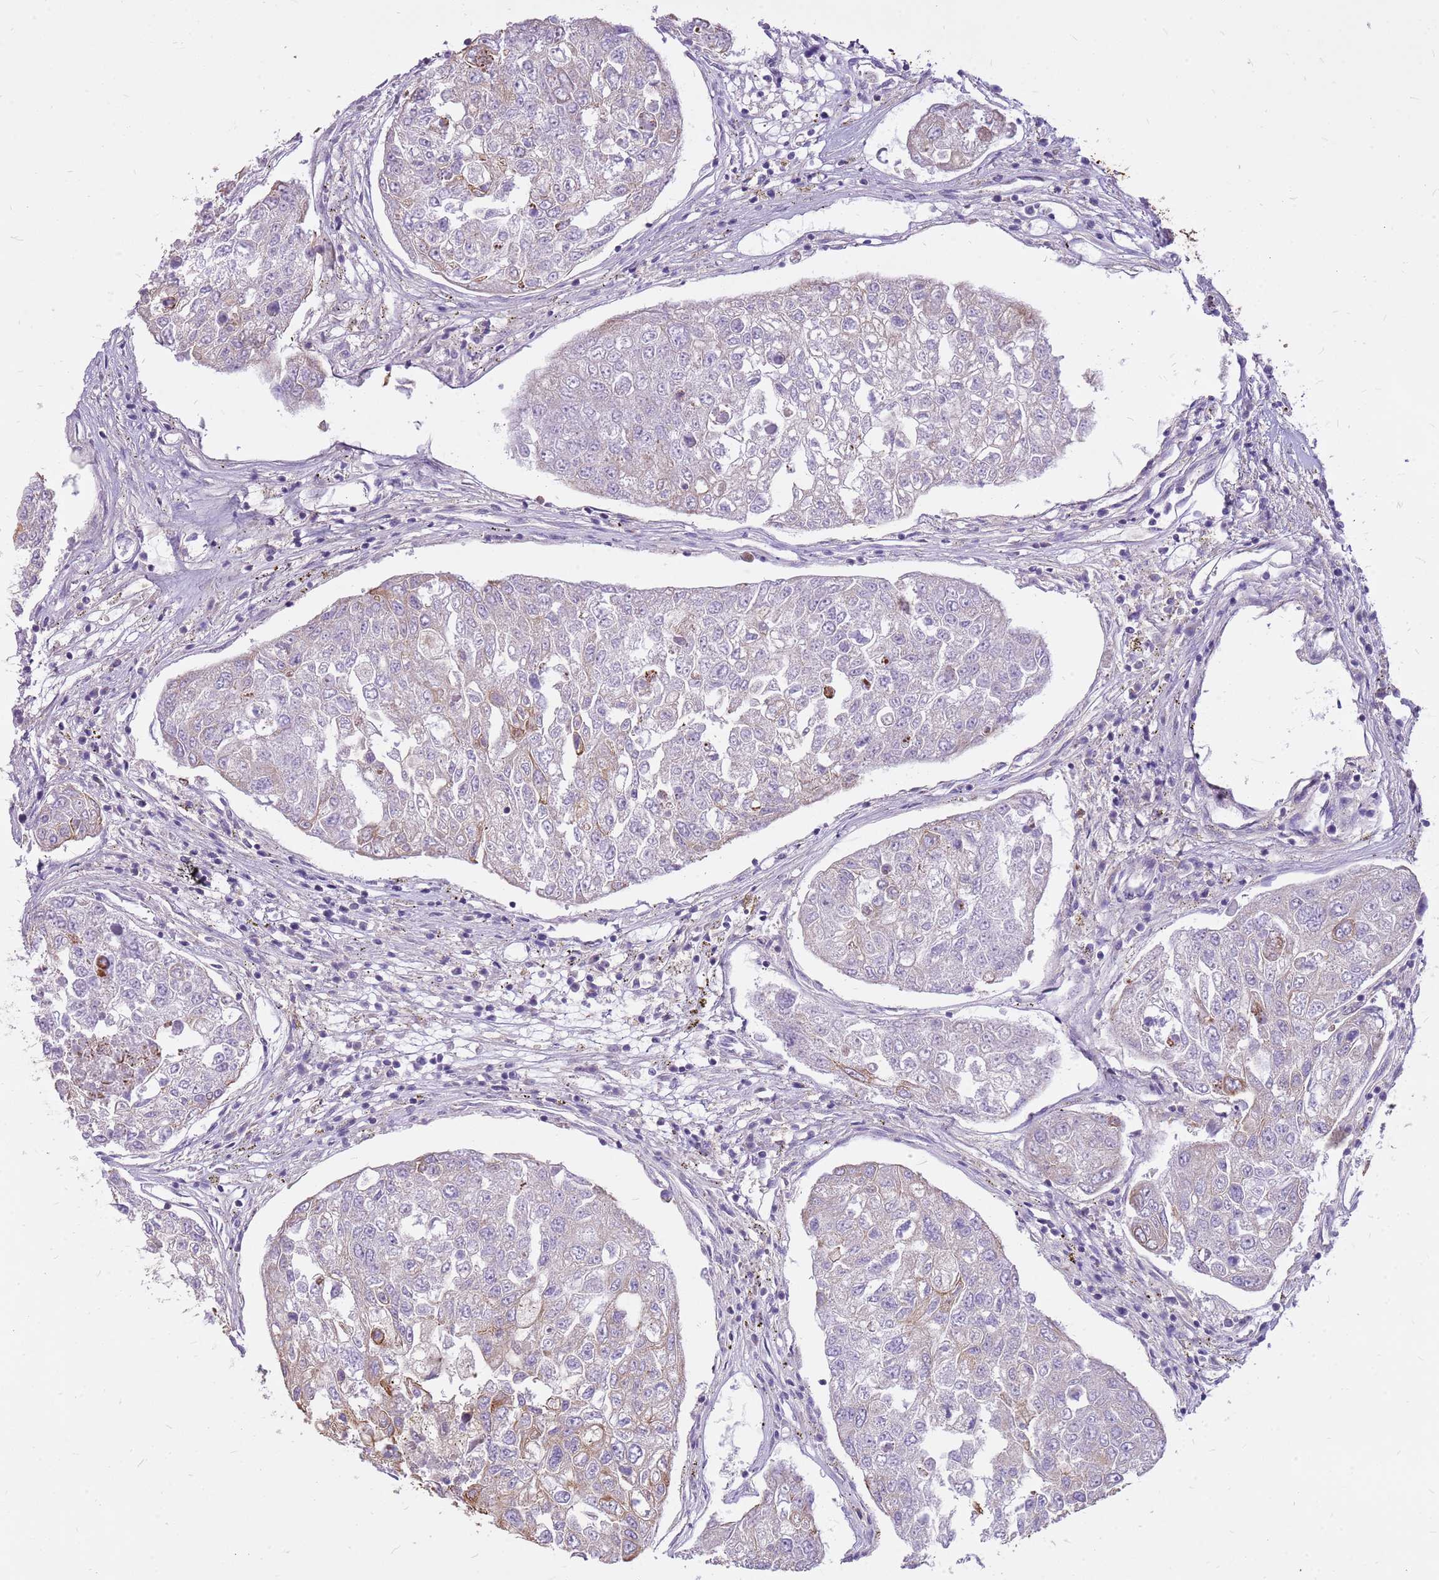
{"staining": {"intensity": "weak", "quantity": "<25%", "location": "cytoplasmic/membranous"}, "tissue": "urothelial cancer", "cell_type": "Tumor cells", "image_type": "cancer", "snomed": [{"axis": "morphology", "description": "Urothelial carcinoma, High grade"}, {"axis": "topography", "description": "Lymph node"}, {"axis": "topography", "description": "Urinary bladder"}], "caption": "Tumor cells show no significant protein expression in urothelial cancer.", "gene": "WASHC4", "patient": {"sex": "male", "age": 51}}